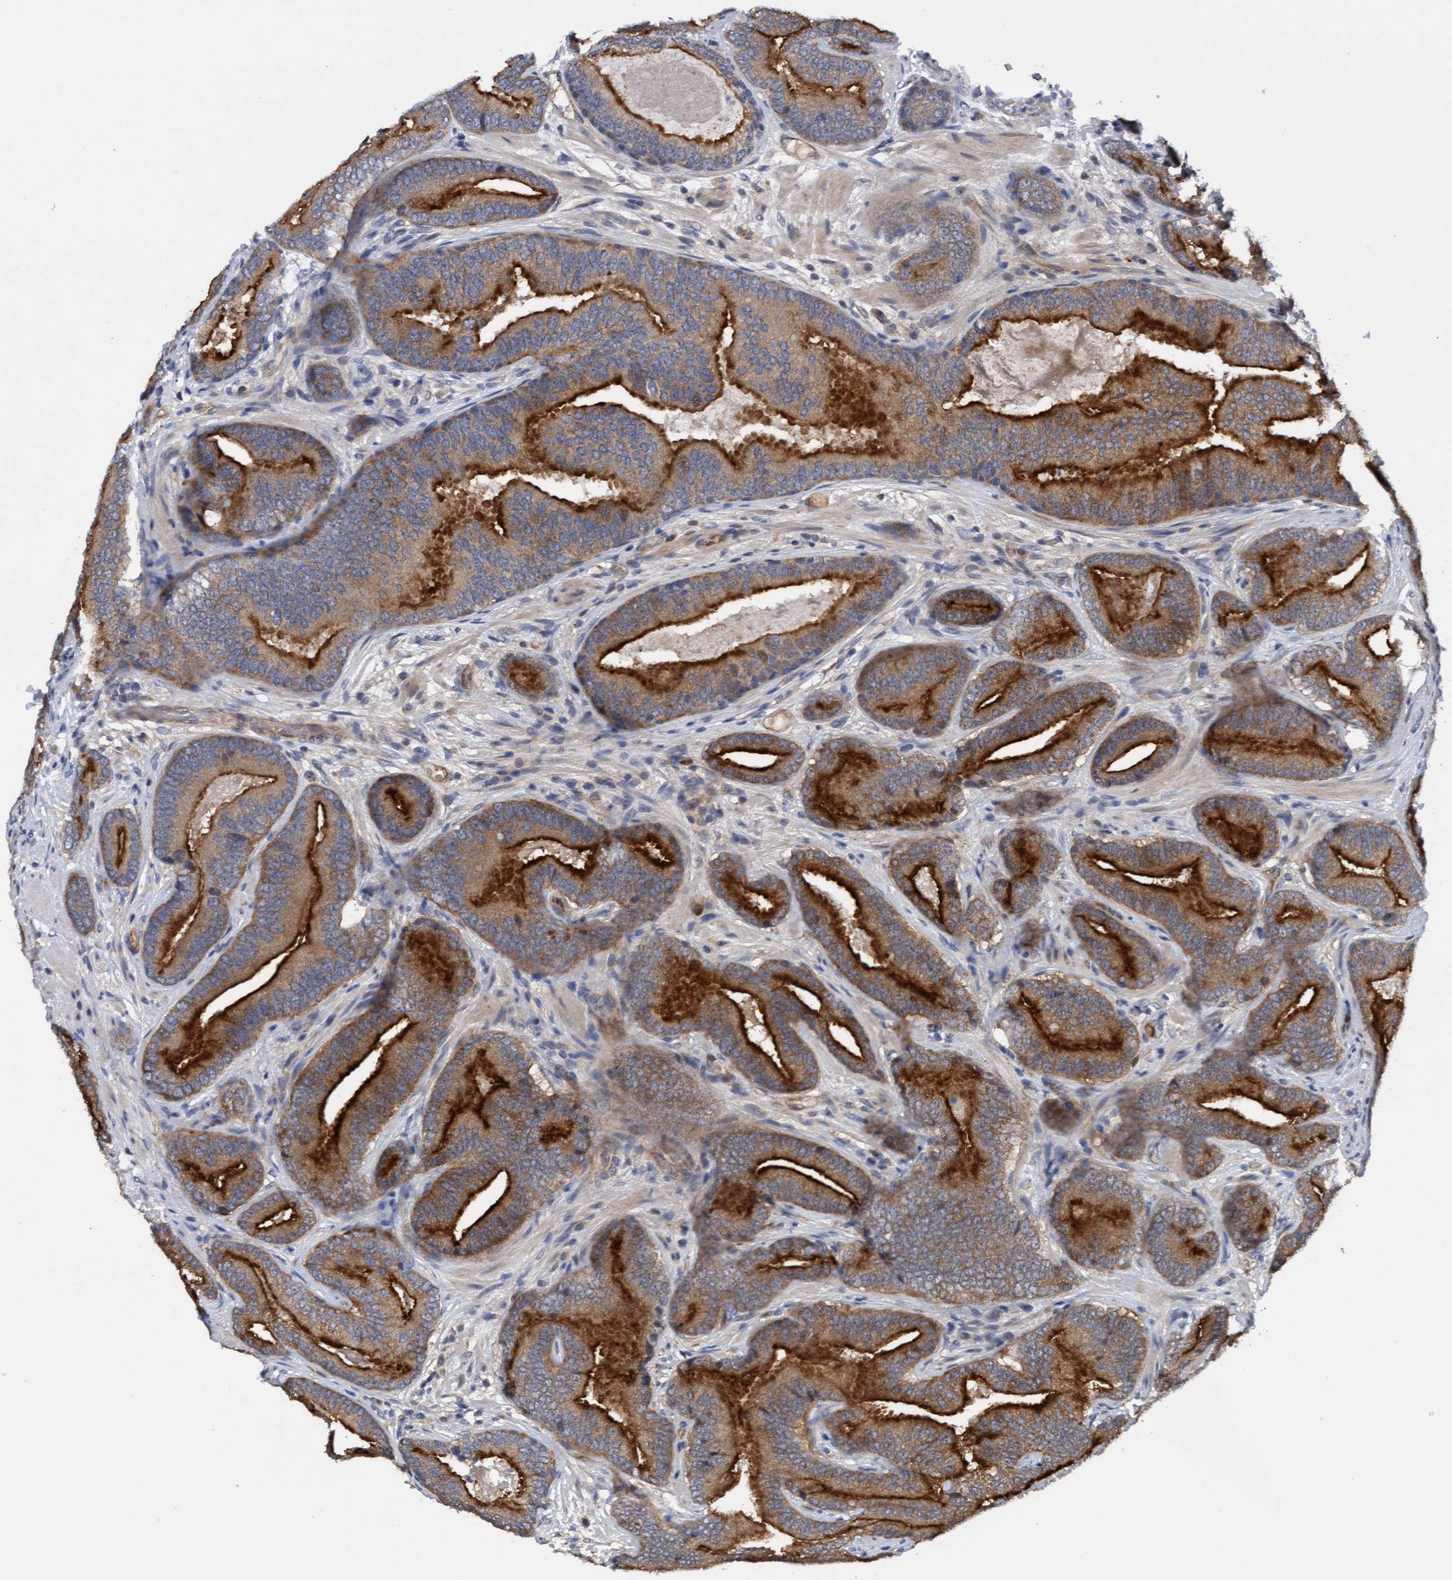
{"staining": {"intensity": "strong", "quantity": ">75%", "location": "cytoplasmic/membranous"}, "tissue": "prostate cancer", "cell_type": "Tumor cells", "image_type": "cancer", "snomed": [{"axis": "morphology", "description": "Adenocarcinoma, High grade"}, {"axis": "topography", "description": "Prostate"}], "caption": "IHC of prostate cancer (high-grade adenocarcinoma) reveals high levels of strong cytoplasmic/membranous positivity in about >75% of tumor cells.", "gene": "ITFG1", "patient": {"sex": "male", "age": 55}}